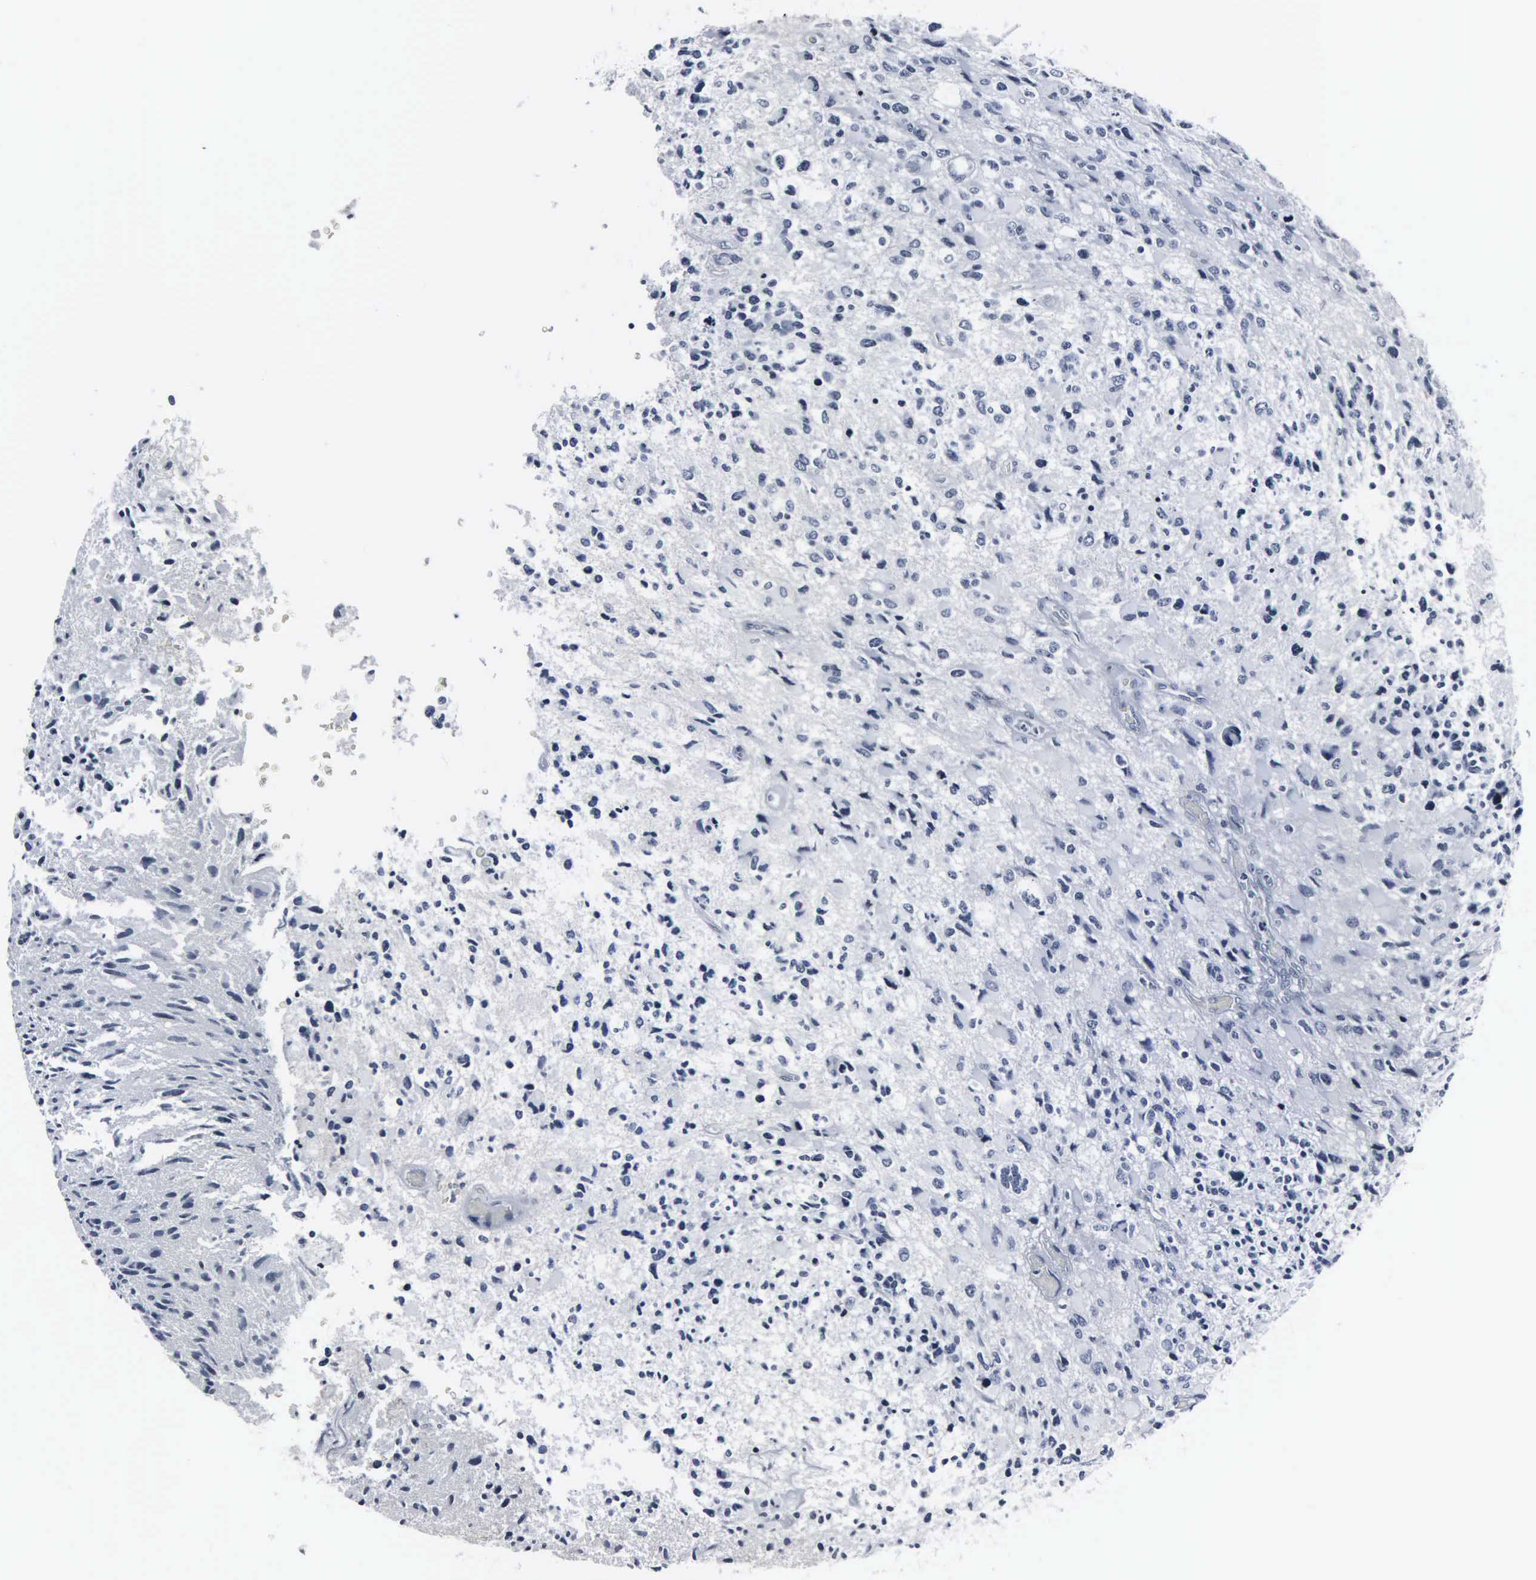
{"staining": {"intensity": "negative", "quantity": "none", "location": "none"}, "tissue": "glioma", "cell_type": "Tumor cells", "image_type": "cancer", "snomed": [{"axis": "morphology", "description": "Glioma, malignant, High grade"}, {"axis": "topography", "description": "Brain"}], "caption": "Micrograph shows no protein positivity in tumor cells of glioma tissue. (DAB (3,3'-diaminobenzidine) immunohistochemistry, high magnification).", "gene": "DGCR2", "patient": {"sex": "male", "age": 69}}